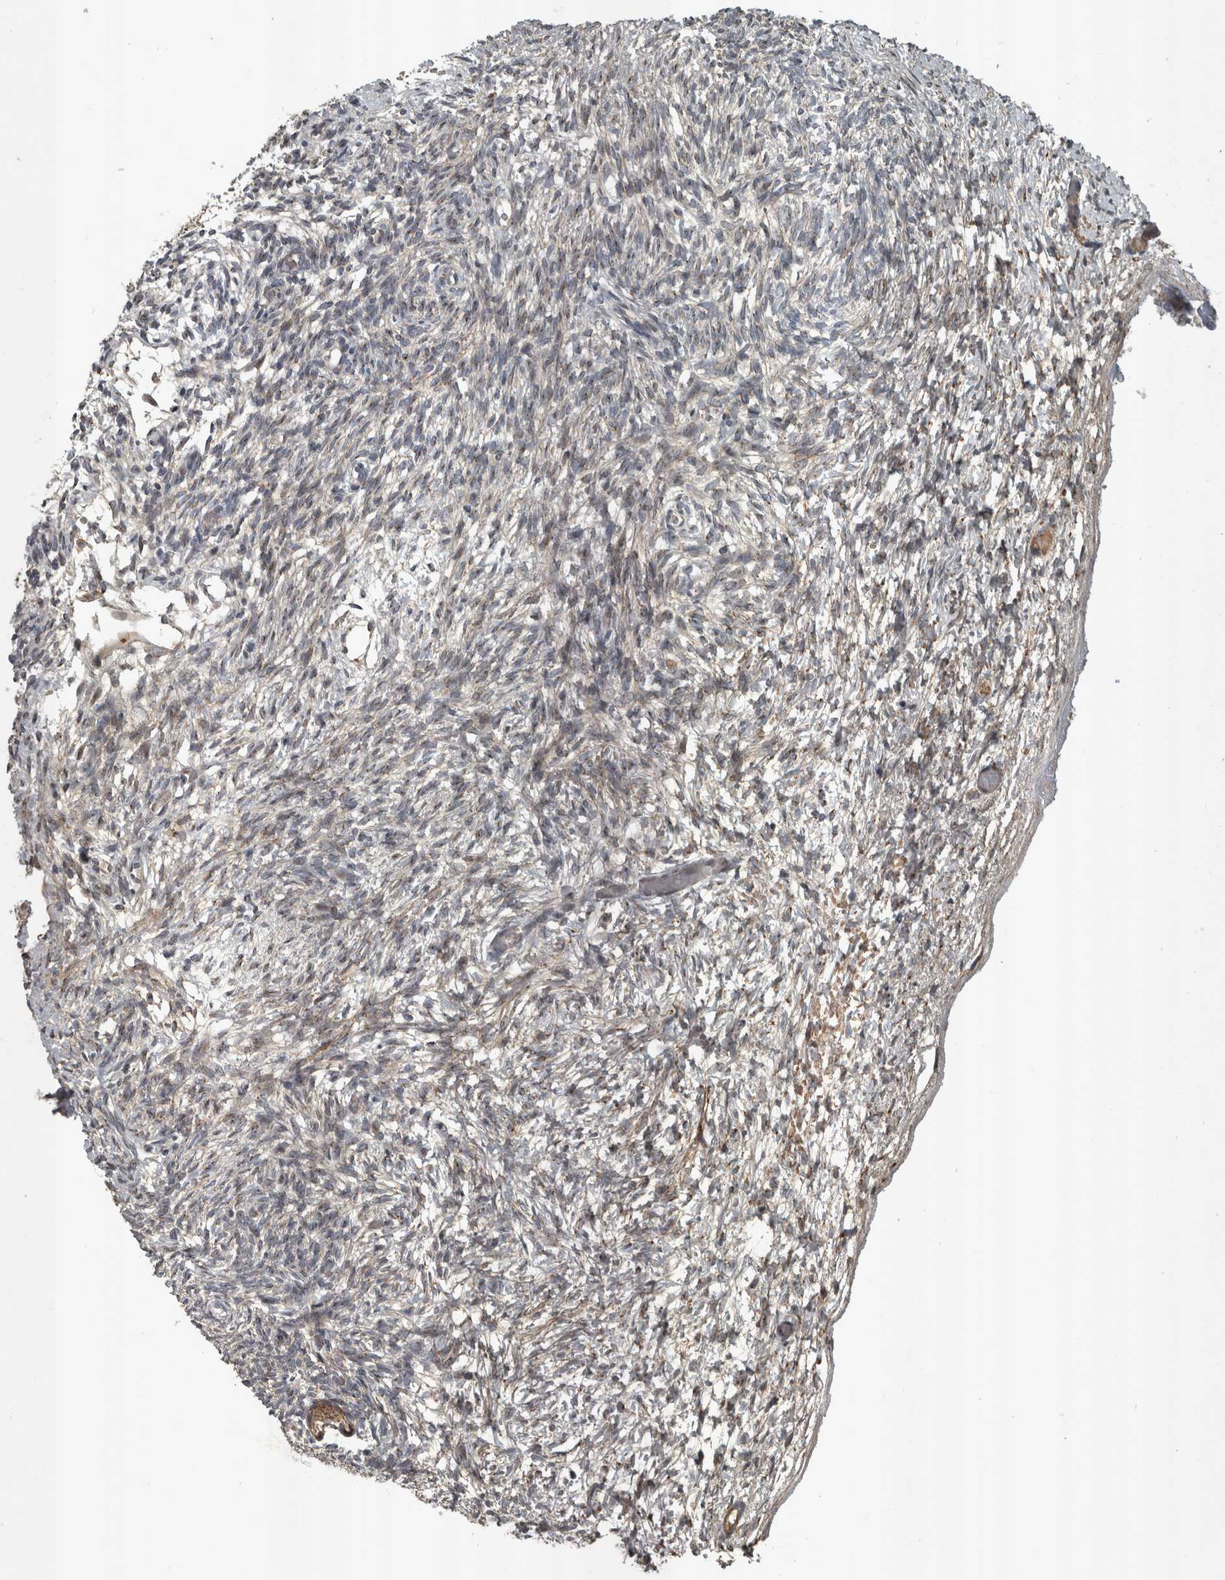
{"staining": {"intensity": "moderate", "quantity": ">75%", "location": "cytoplasmic/membranous"}, "tissue": "ovary", "cell_type": "Follicle cells", "image_type": "normal", "snomed": [{"axis": "morphology", "description": "Normal tissue, NOS"}, {"axis": "topography", "description": "Ovary"}], "caption": "Immunohistochemical staining of unremarkable human ovary displays medium levels of moderate cytoplasmic/membranous staining in about >75% of follicle cells. (Stains: DAB (3,3'-diaminobenzidine) in brown, nuclei in blue, Microscopy: brightfield microscopy at high magnification).", "gene": "ZNF345", "patient": {"sex": "female", "age": 34}}